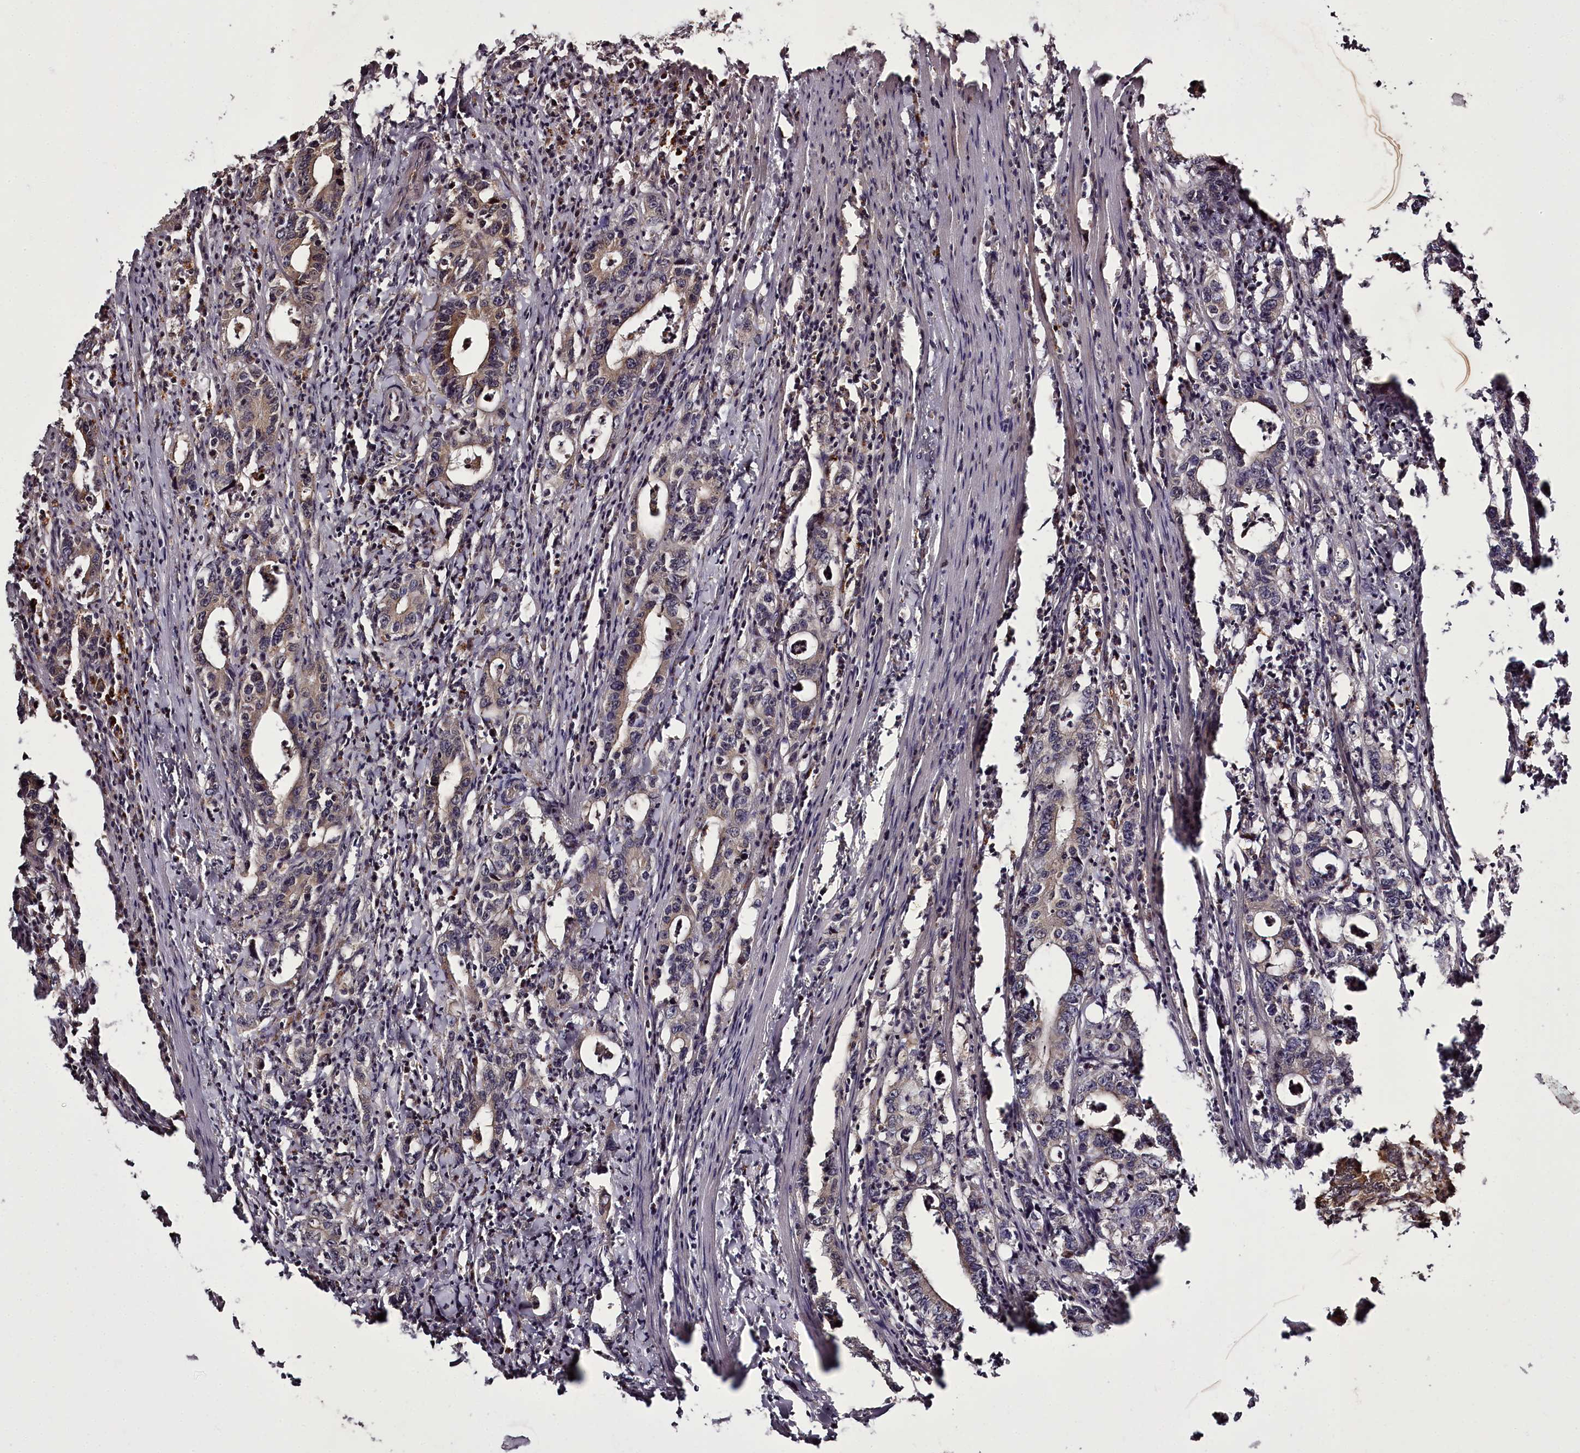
{"staining": {"intensity": "moderate", "quantity": "25%-75%", "location": "cytoplasmic/membranous"}, "tissue": "colorectal cancer", "cell_type": "Tumor cells", "image_type": "cancer", "snomed": [{"axis": "morphology", "description": "Adenocarcinoma, NOS"}, {"axis": "topography", "description": "Colon"}], "caption": "Protein expression analysis of adenocarcinoma (colorectal) demonstrates moderate cytoplasmic/membranous positivity in about 25%-75% of tumor cells.", "gene": "PCBP2", "patient": {"sex": "female", "age": 75}}